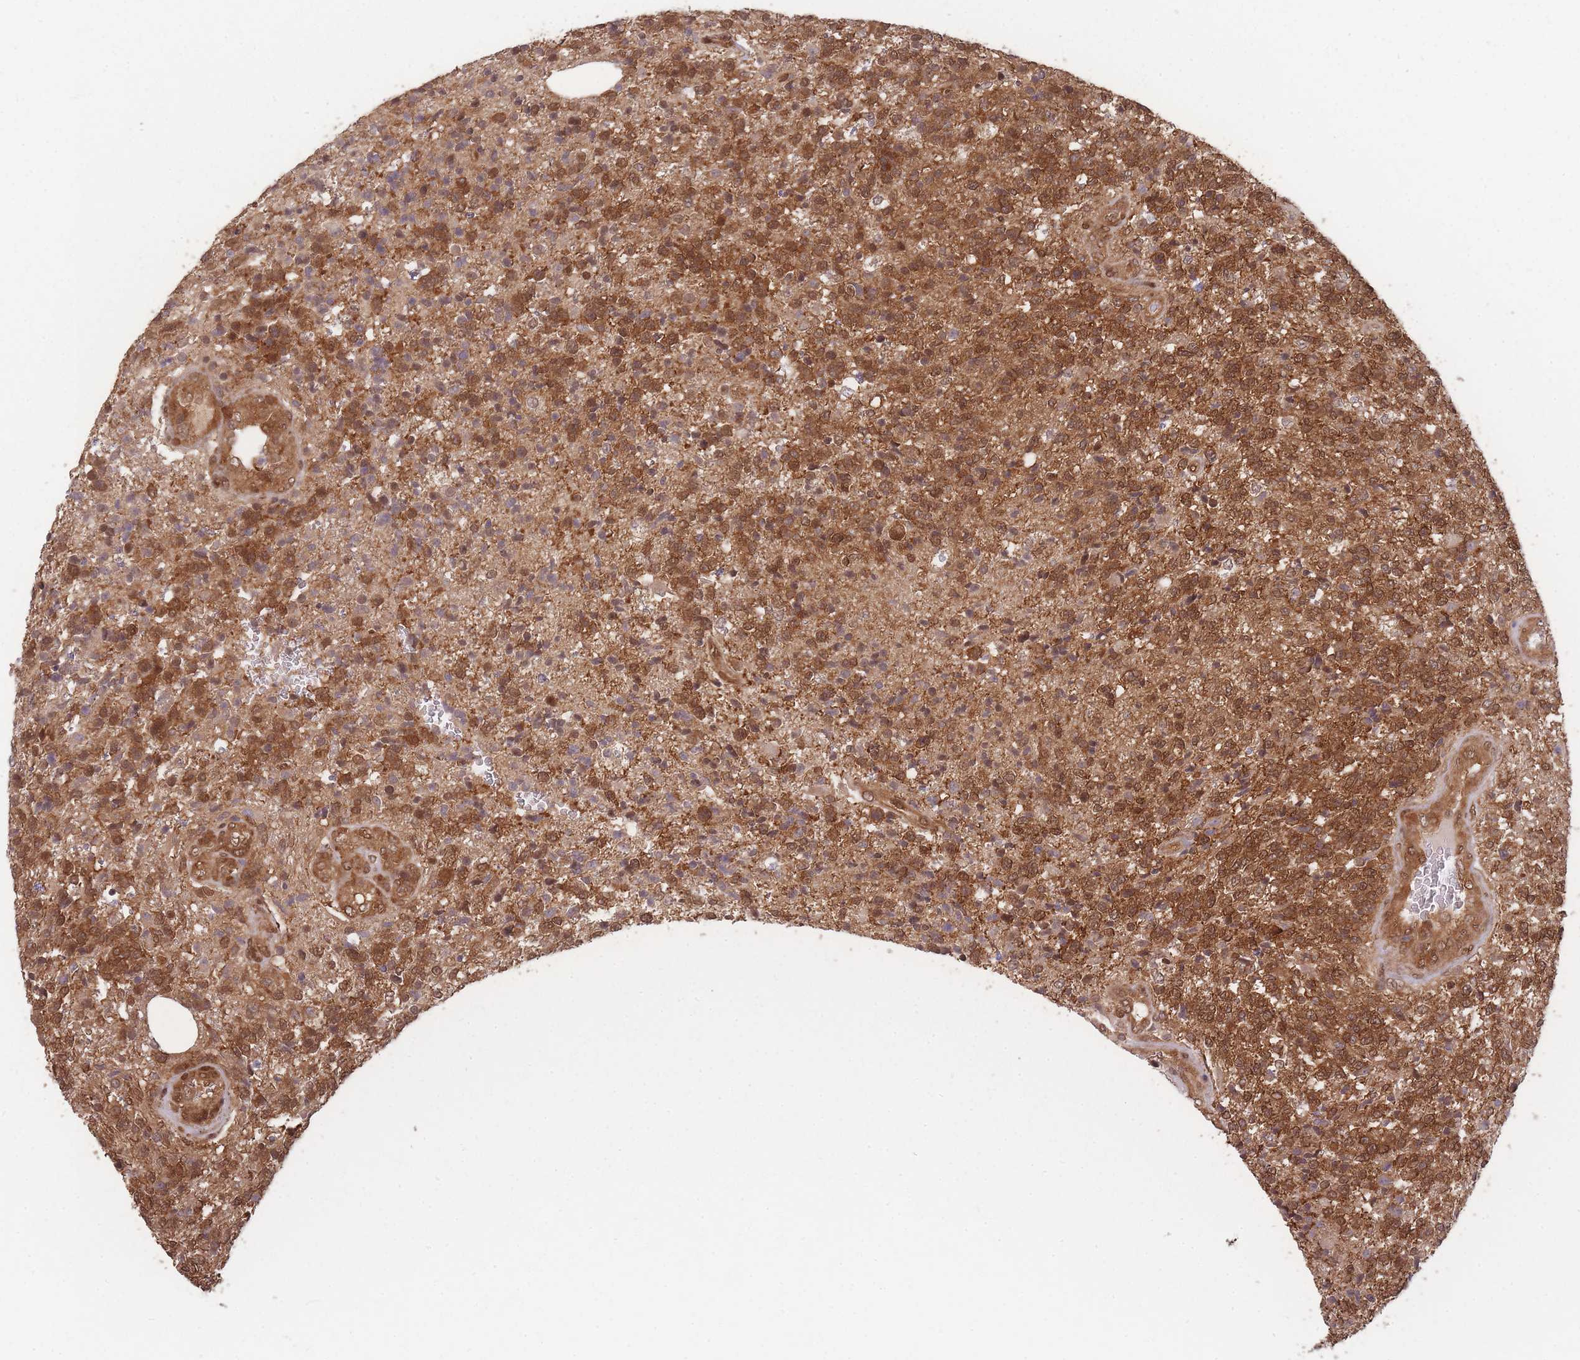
{"staining": {"intensity": "strong", "quantity": ">75%", "location": "cytoplasmic/membranous"}, "tissue": "glioma", "cell_type": "Tumor cells", "image_type": "cancer", "snomed": [{"axis": "morphology", "description": "Glioma, malignant, High grade"}, {"axis": "topography", "description": "Brain"}], "caption": "Protein analysis of glioma tissue displays strong cytoplasmic/membranous staining in about >75% of tumor cells.", "gene": "PPP6R3", "patient": {"sex": "male", "age": 56}}